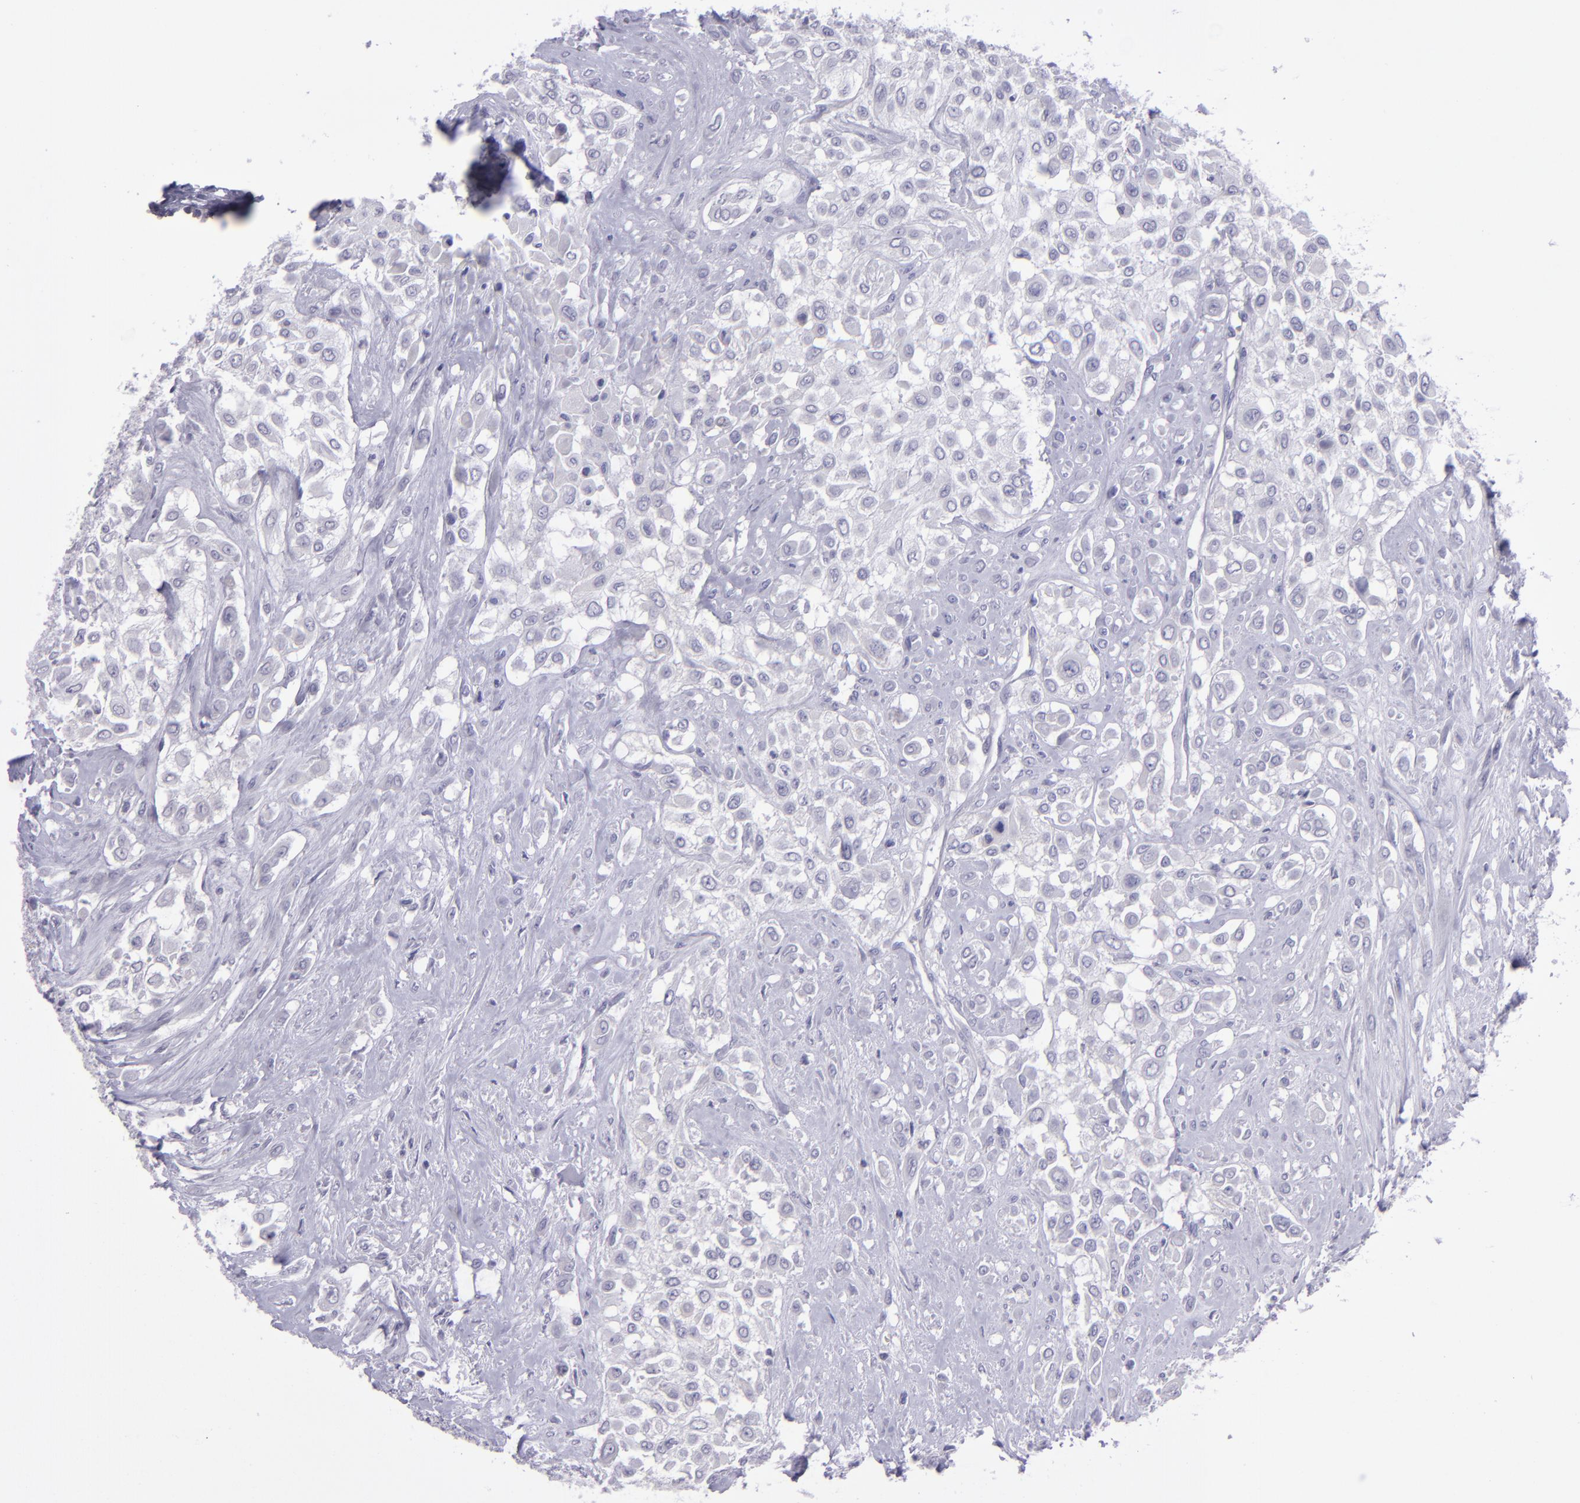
{"staining": {"intensity": "negative", "quantity": "none", "location": "none"}, "tissue": "urothelial cancer", "cell_type": "Tumor cells", "image_type": "cancer", "snomed": [{"axis": "morphology", "description": "Urothelial carcinoma, High grade"}, {"axis": "topography", "description": "Urinary bladder"}], "caption": "A high-resolution image shows IHC staining of high-grade urothelial carcinoma, which demonstrates no significant staining in tumor cells. The staining was performed using DAB (3,3'-diaminobenzidine) to visualize the protein expression in brown, while the nuclei were stained in blue with hematoxylin (Magnification: 20x).", "gene": "POU2F2", "patient": {"sex": "male", "age": 57}}